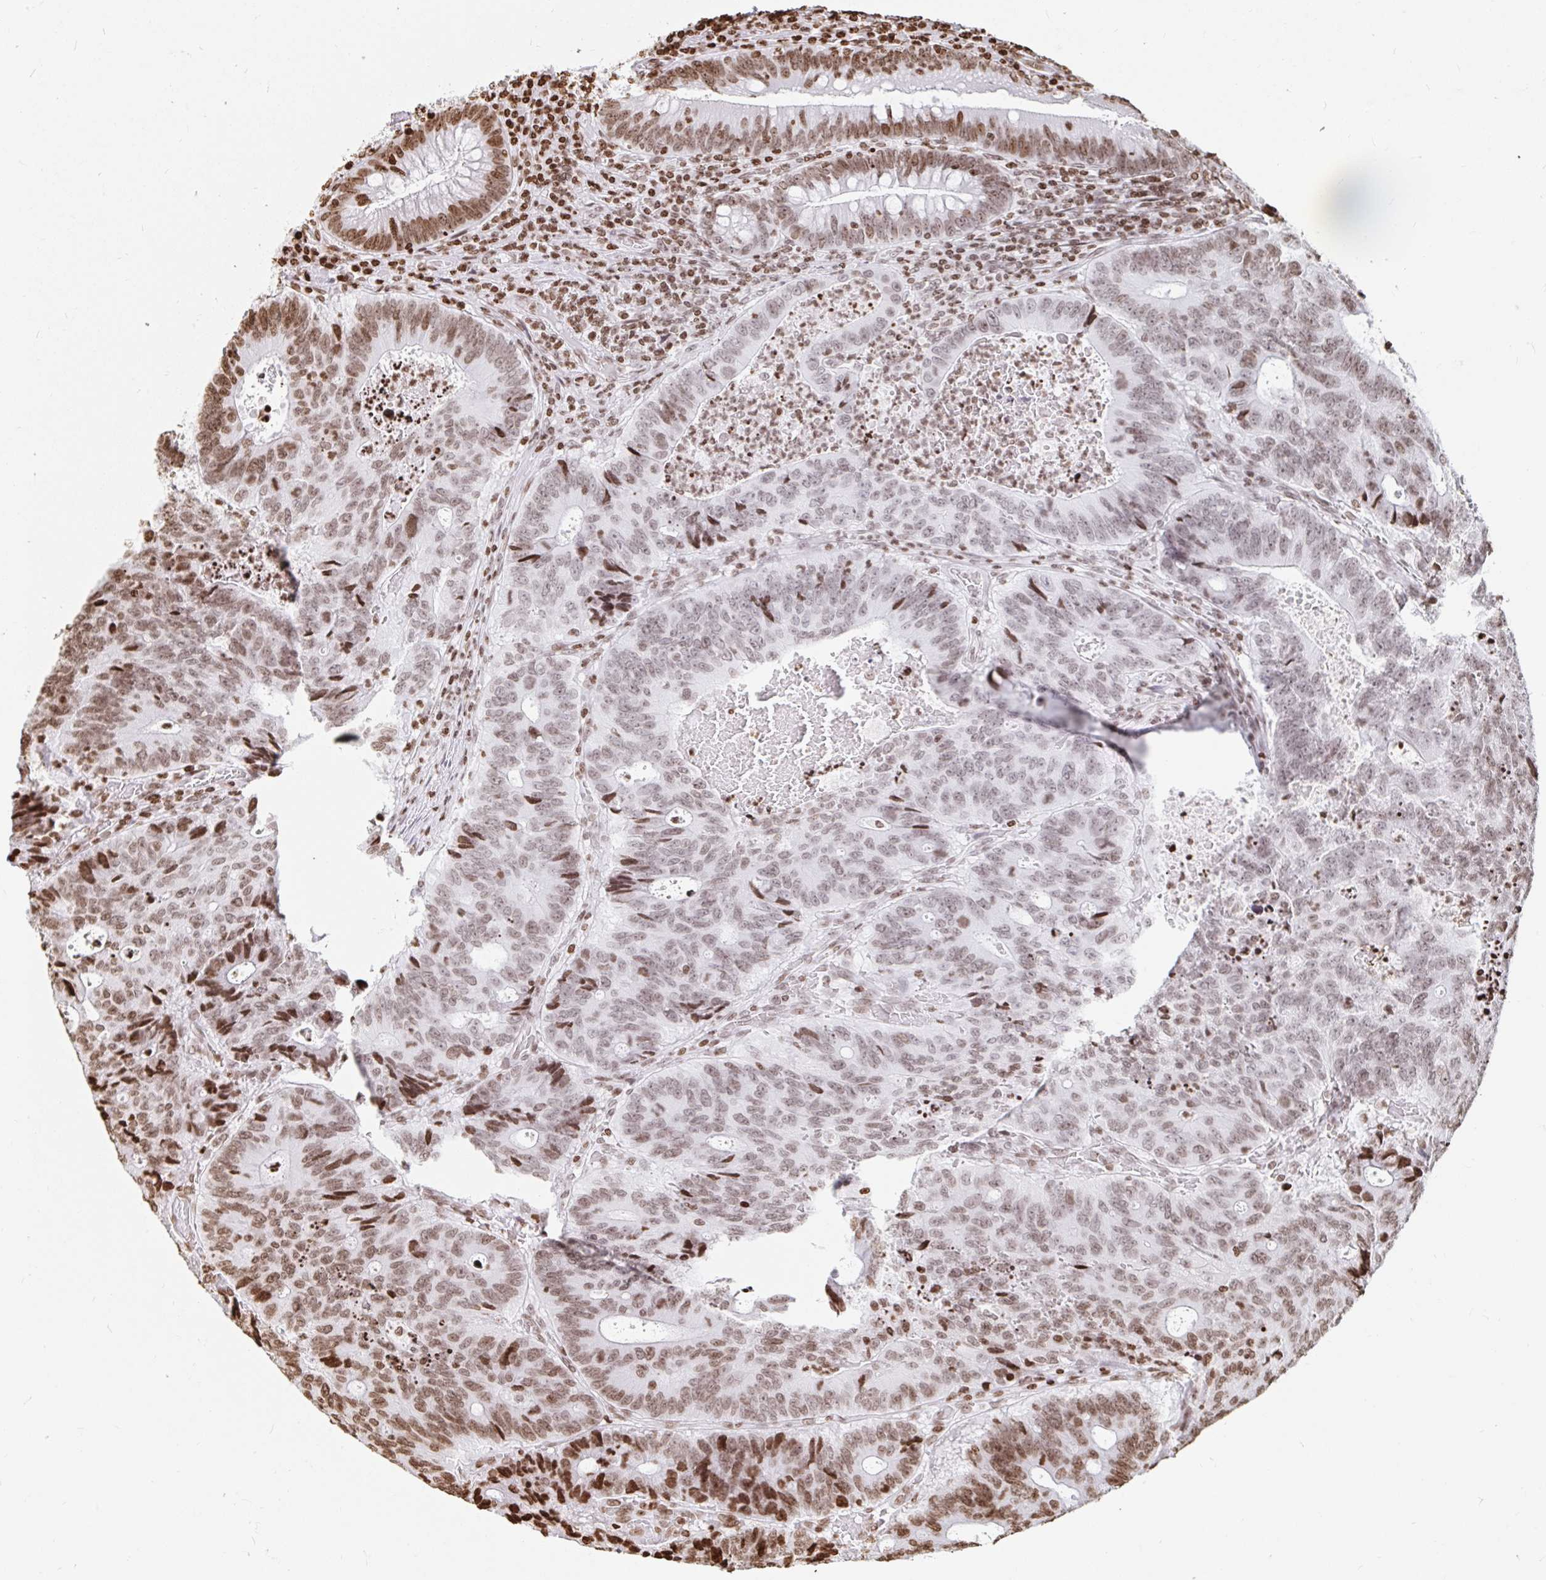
{"staining": {"intensity": "moderate", "quantity": ">75%", "location": "nuclear"}, "tissue": "colorectal cancer", "cell_type": "Tumor cells", "image_type": "cancer", "snomed": [{"axis": "morphology", "description": "Adenocarcinoma, NOS"}, {"axis": "topography", "description": "Colon"}], "caption": "DAB (3,3'-diaminobenzidine) immunohistochemical staining of human colorectal cancer displays moderate nuclear protein positivity in about >75% of tumor cells.", "gene": "H2BC5", "patient": {"sex": "male", "age": 62}}